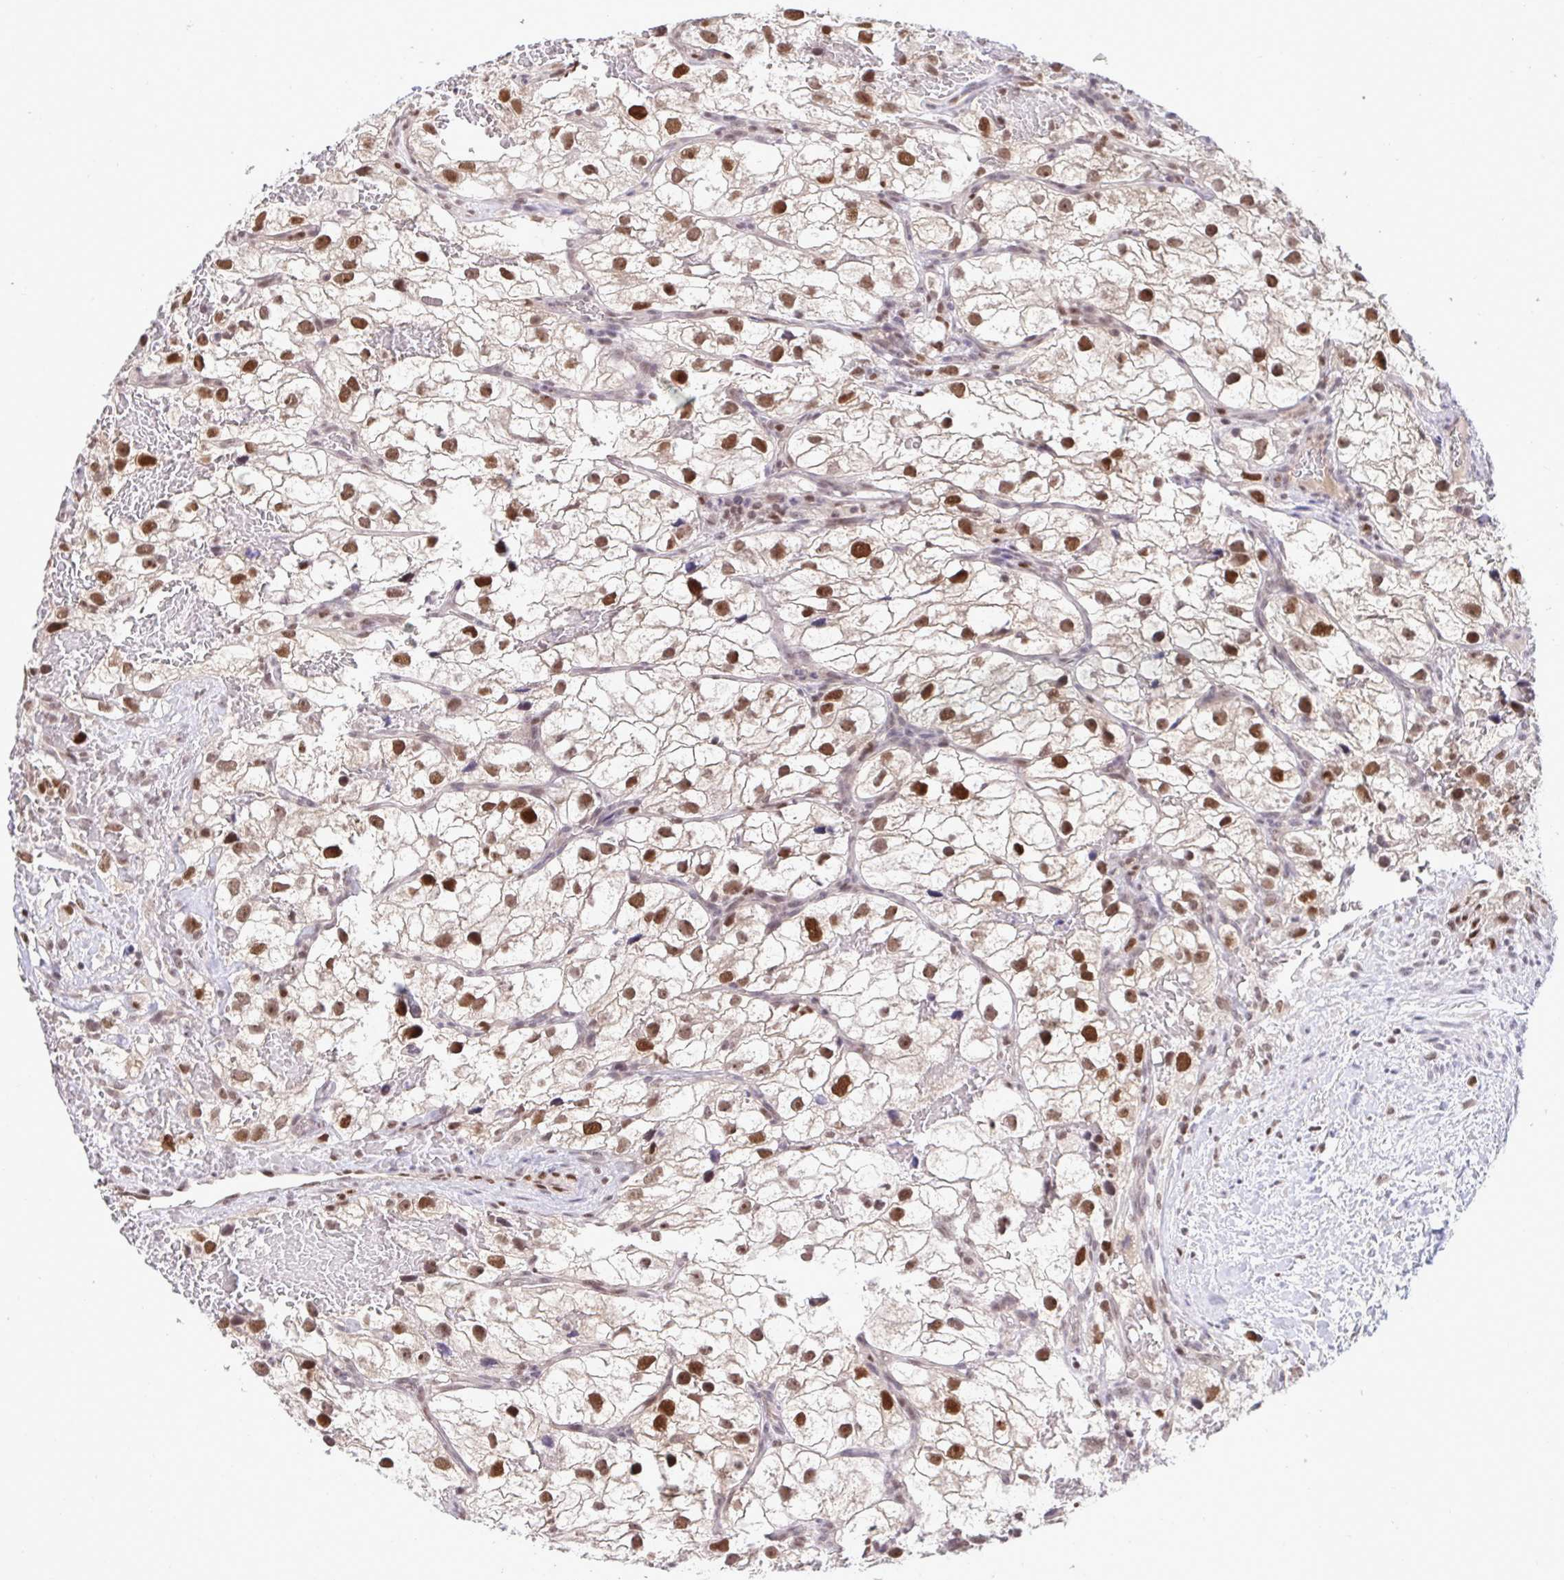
{"staining": {"intensity": "strong", "quantity": ">75%", "location": "nuclear"}, "tissue": "renal cancer", "cell_type": "Tumor cells", "image_type": "cancer", "snomed": [{"axis": "morphology", "description": "Adenocarcinoma, NOS"}, {"axis": "topography", "description": "Kidney"}], "caption": "IHC micrograph of neoplastic tissue: renal cancer stained using immunohistochemistry displays high levels of strong protein expression localized specifically in the nuclear of tumor cells, appearing as a nuclear brown color.", "gene": "RFC4", "patient": {"sex": "male", "age": 59}}